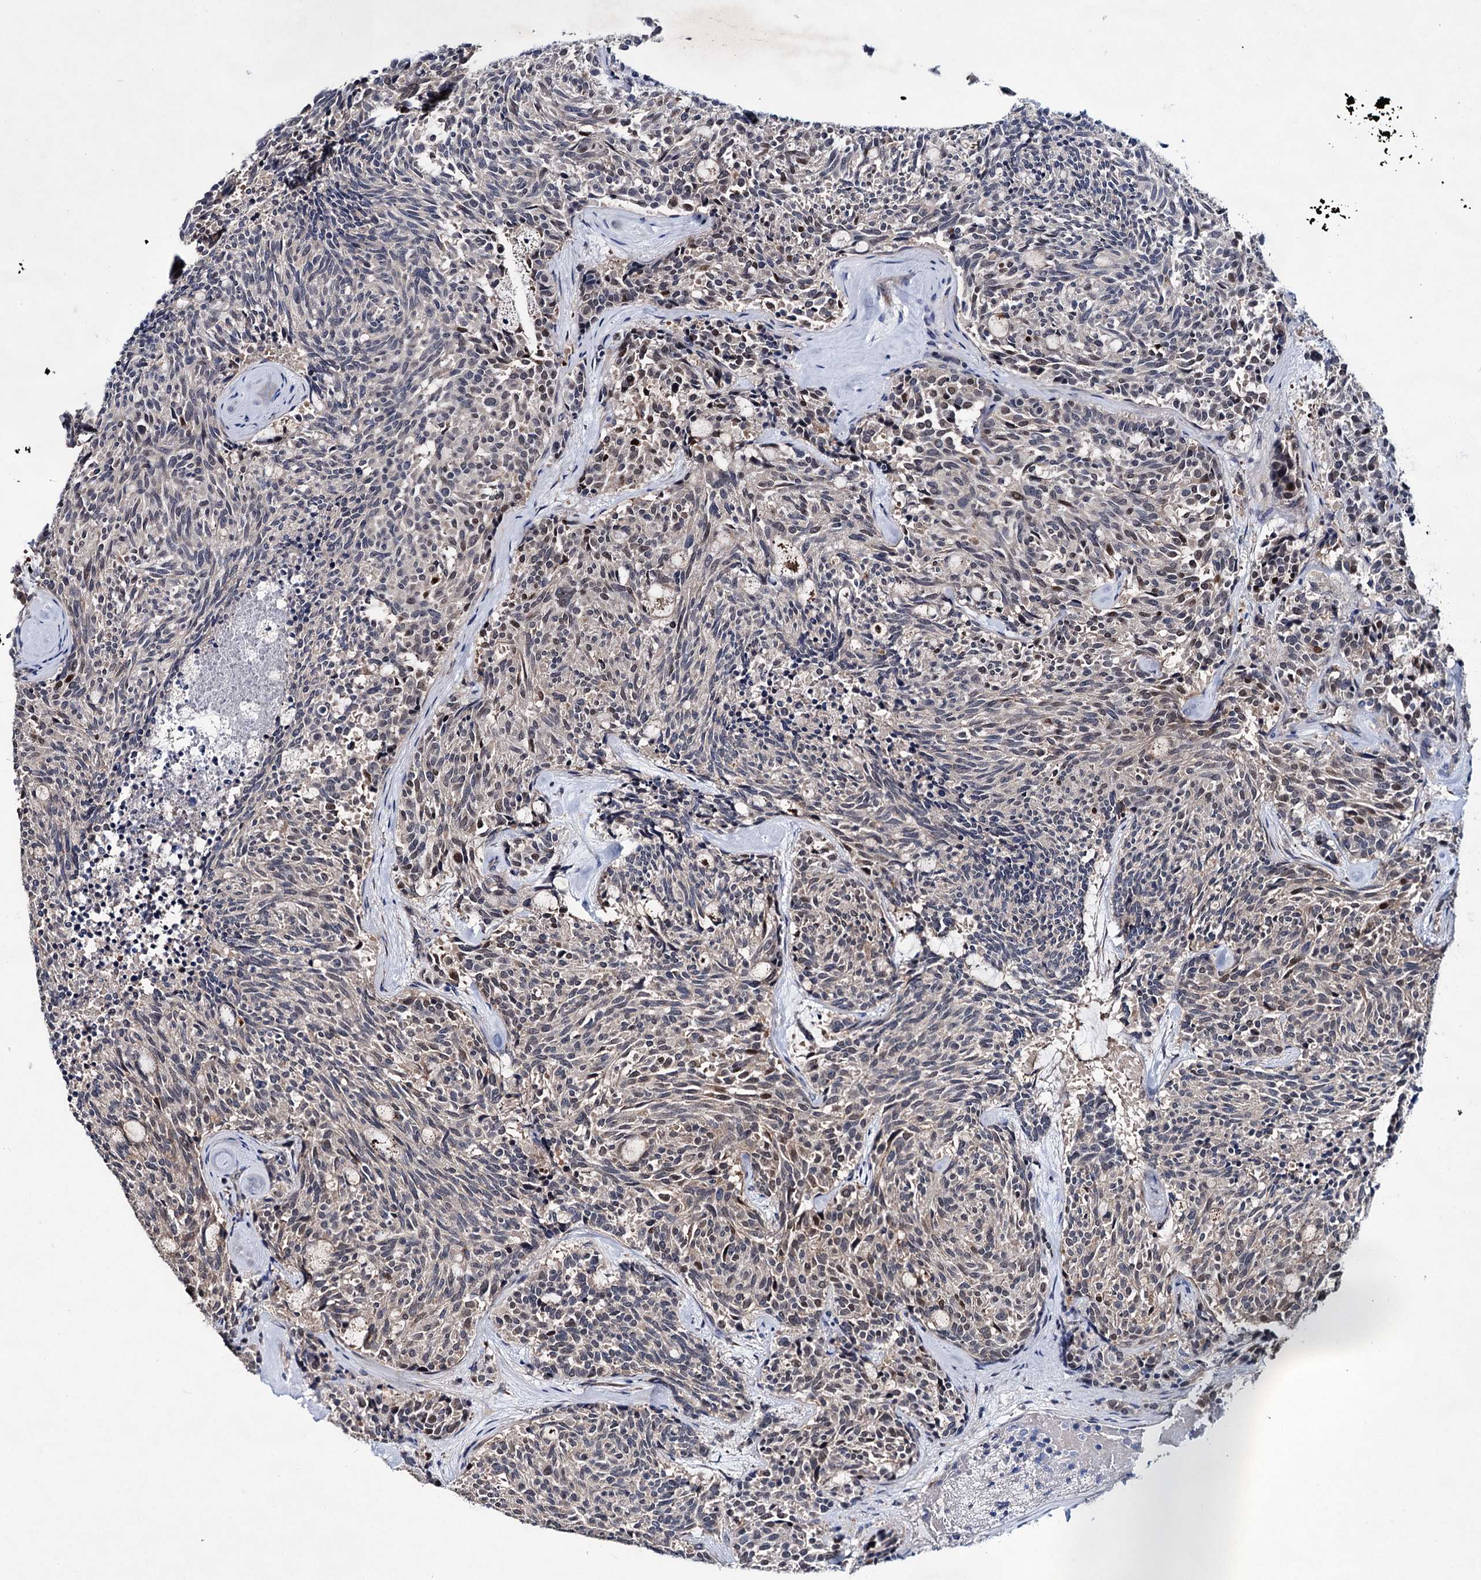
{"staining": {"intensity": "weak", "quantity": "<25%", "location": "nuclear"}, "tissue": "carcinoid", "cell_type": "Tumor cells", "image_type": "cancer", "snomed": [{"axis": "morphology", "description": "Carcinoid, malignant, NOS"}, {"axis": "topography", "description": "Pancreas"}], "caption": "High power microscopy histopathology image of an immunohistochemistry micrograph of carcinoid, revealing no significant expression in tumor cells.", "gene": "EYA4", "patient": {"sex": "female", "age": 54}}